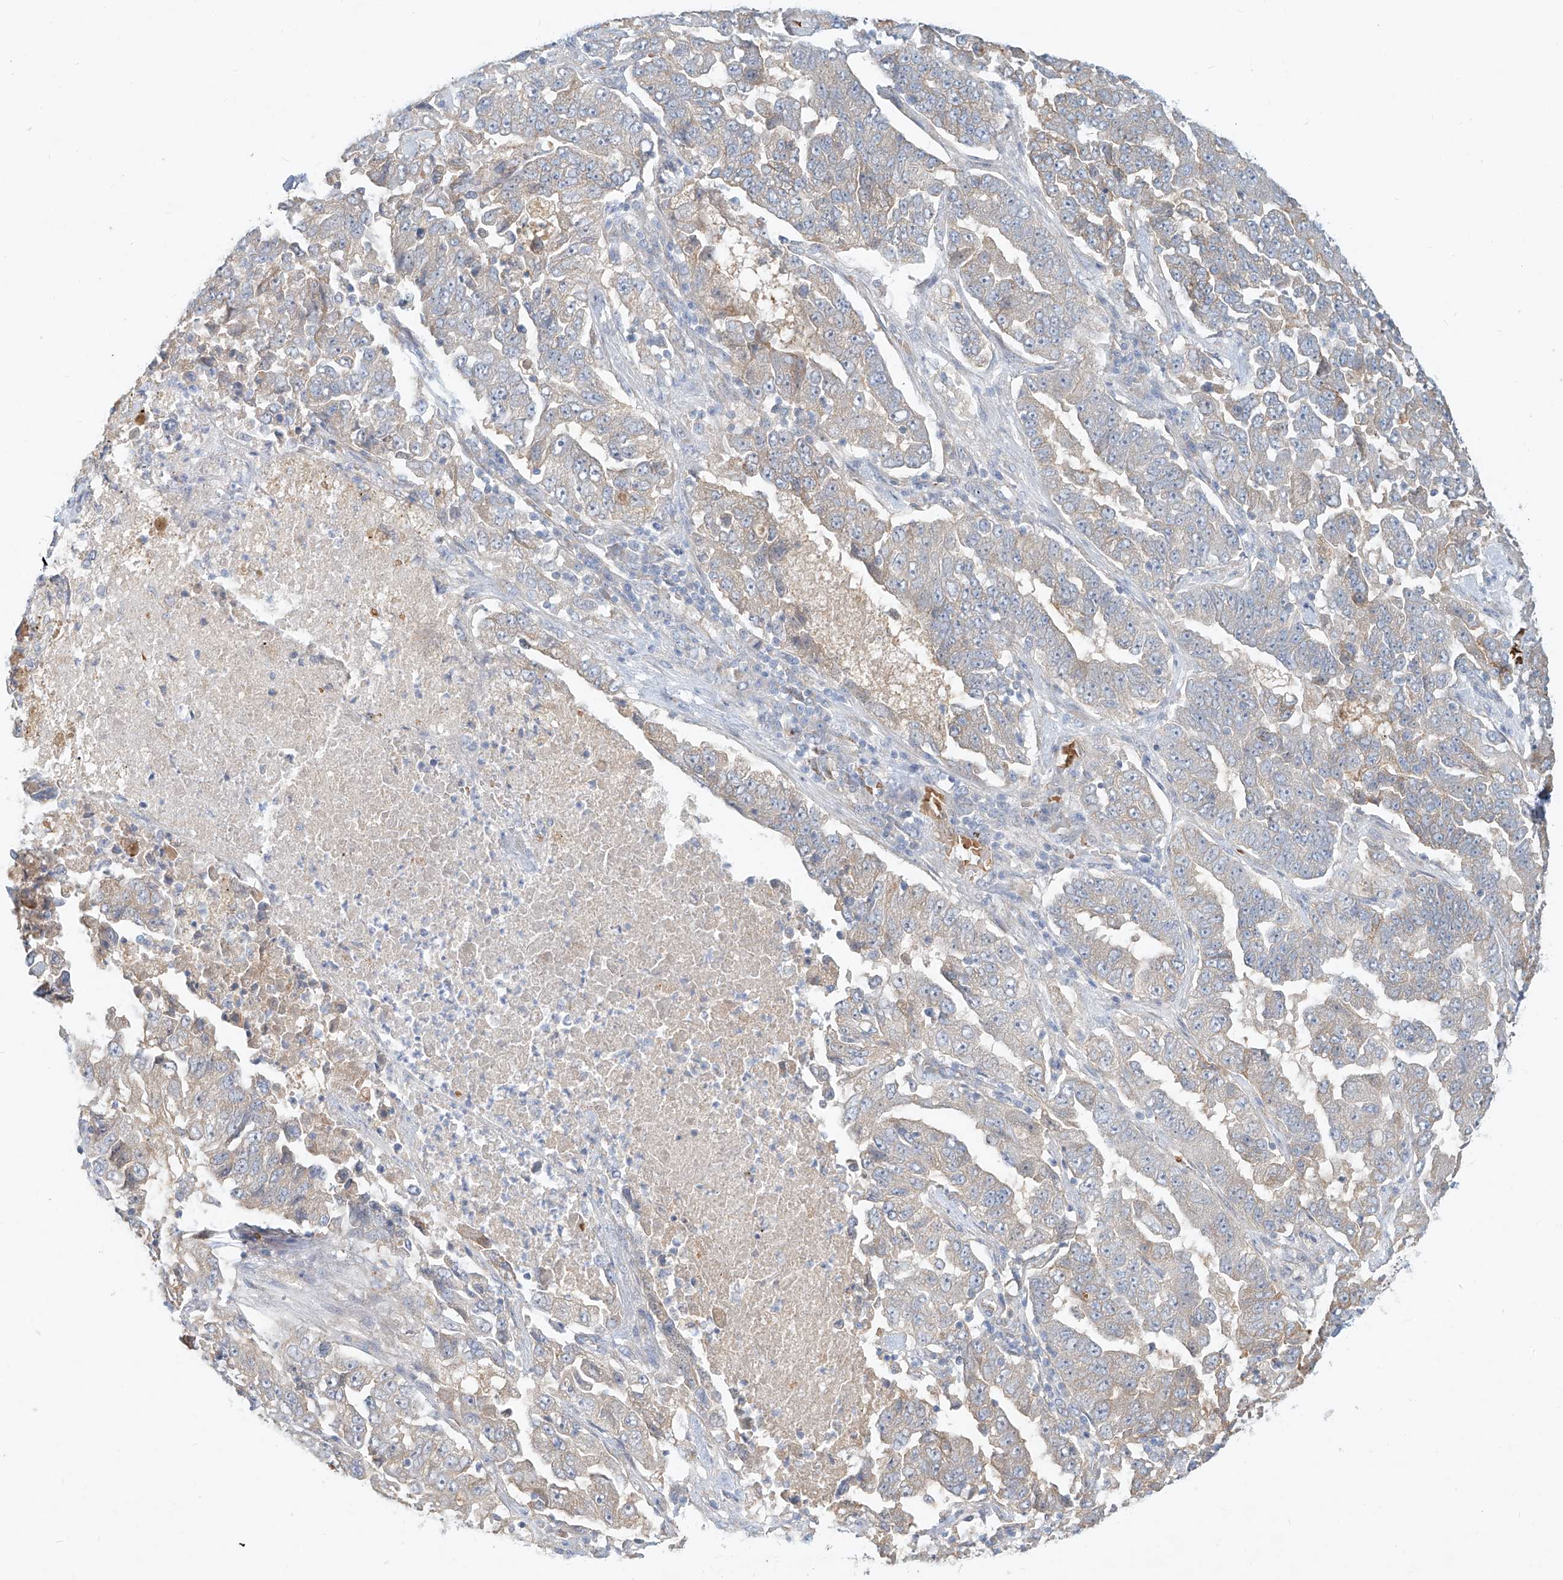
{"staining": {"intensity": "weak", "quantity": "25%-75%", "location": "cytoplasmic/membranous"}, "tissue": "lung cancer", "cell_type": "Tumor cells", "image_type": "cancer", "snomed": [{"axis": "morphology", "description": "Adenocarcinoma, NOS"}, {"axis": "topography", "description": "Lung"}], "caption": "Immunohistochemical staining of human lung adenocarcinoma exhibits low levels of weak cytoplasmic/membranous protein staining in approximately 25%-75% of tumor cells.", "gene": "SYTL3", "patient": {"sex": "female", "age": 51}}